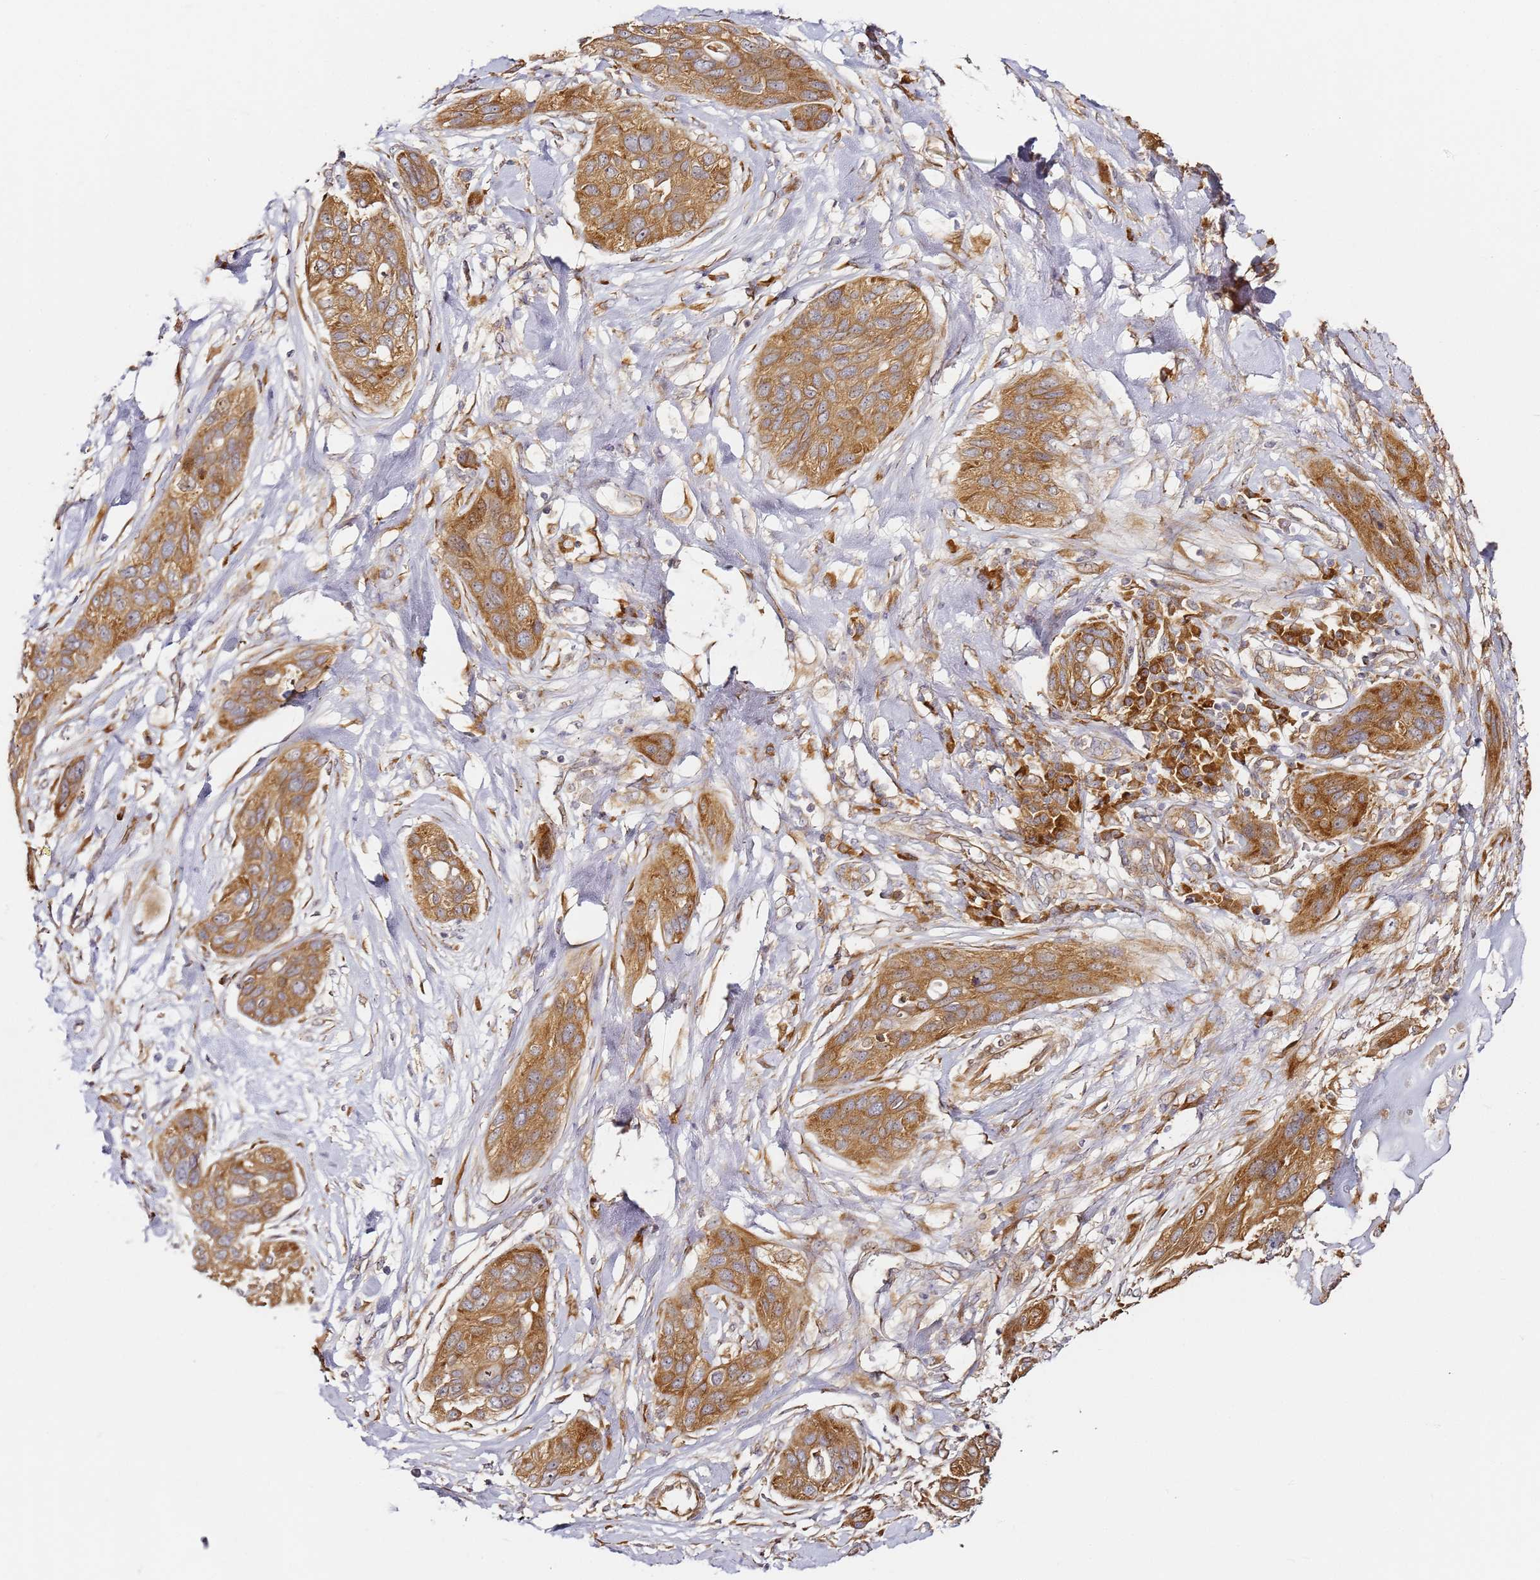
{"staining": {"intensity": "moderate", "quantity": ">75%", "location": "cytoplasmic/membranous"}, "tissue": "lung cancer", "cell_type": "Tumor cells", "image_type": "cancer", "snomed": [{"axis": "morphology", "description": "Squamous cell carcinoma, NOS"}, {"axis": "topography", "description": "Lung"}], "caption": "Lung cancer (squamous cell carcinoma) was stained to show a protein in brown. There is medium levels of moderate cytoplasmic/membranous expression in approximately >75% of tumor cells.", "gene": "RPS3A", "patient": {"sex": "female", "age": 70}}